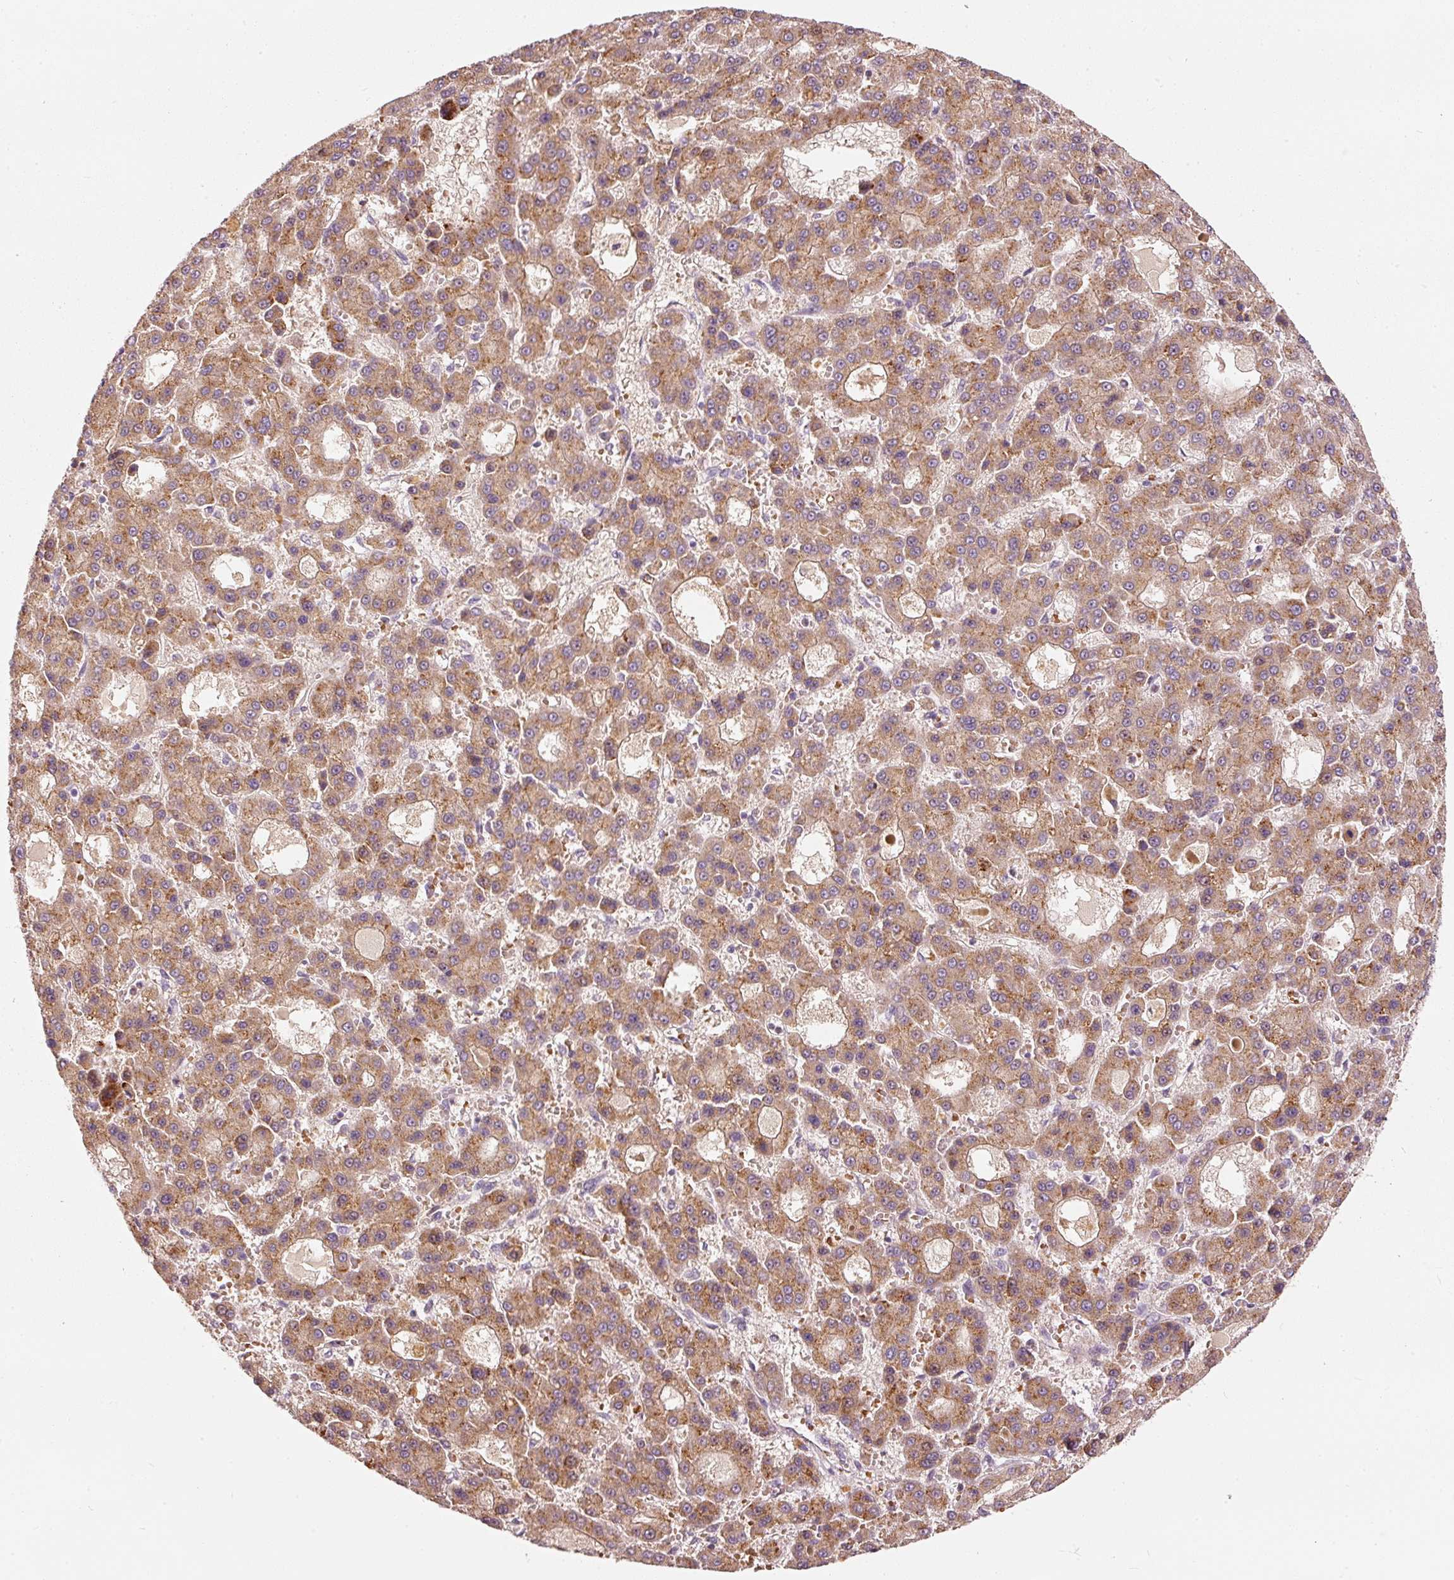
{"staining": {"intensity": "moderate", "quantity": ">75%", "location": "cytoplasmic/membranous"}, "tissue": "liver cancer", "cell_type": "Tumor cells", "image_type": "cancer", "snomed": [{"axis": "morphology", "description": "Carcinoma, Hepatocellular, NOS"}, {"axis": "topography", "description": "Liver"}], "caption": "There is medium levels of moderate cytoplasmic/membranous expression in tumor cells of liver hepatocellular carcinoma, as demonstrated by immunohistochemical staining (brown color).", "gene": "KLHL21", "patient": {"sex": "male", "age": 70}}